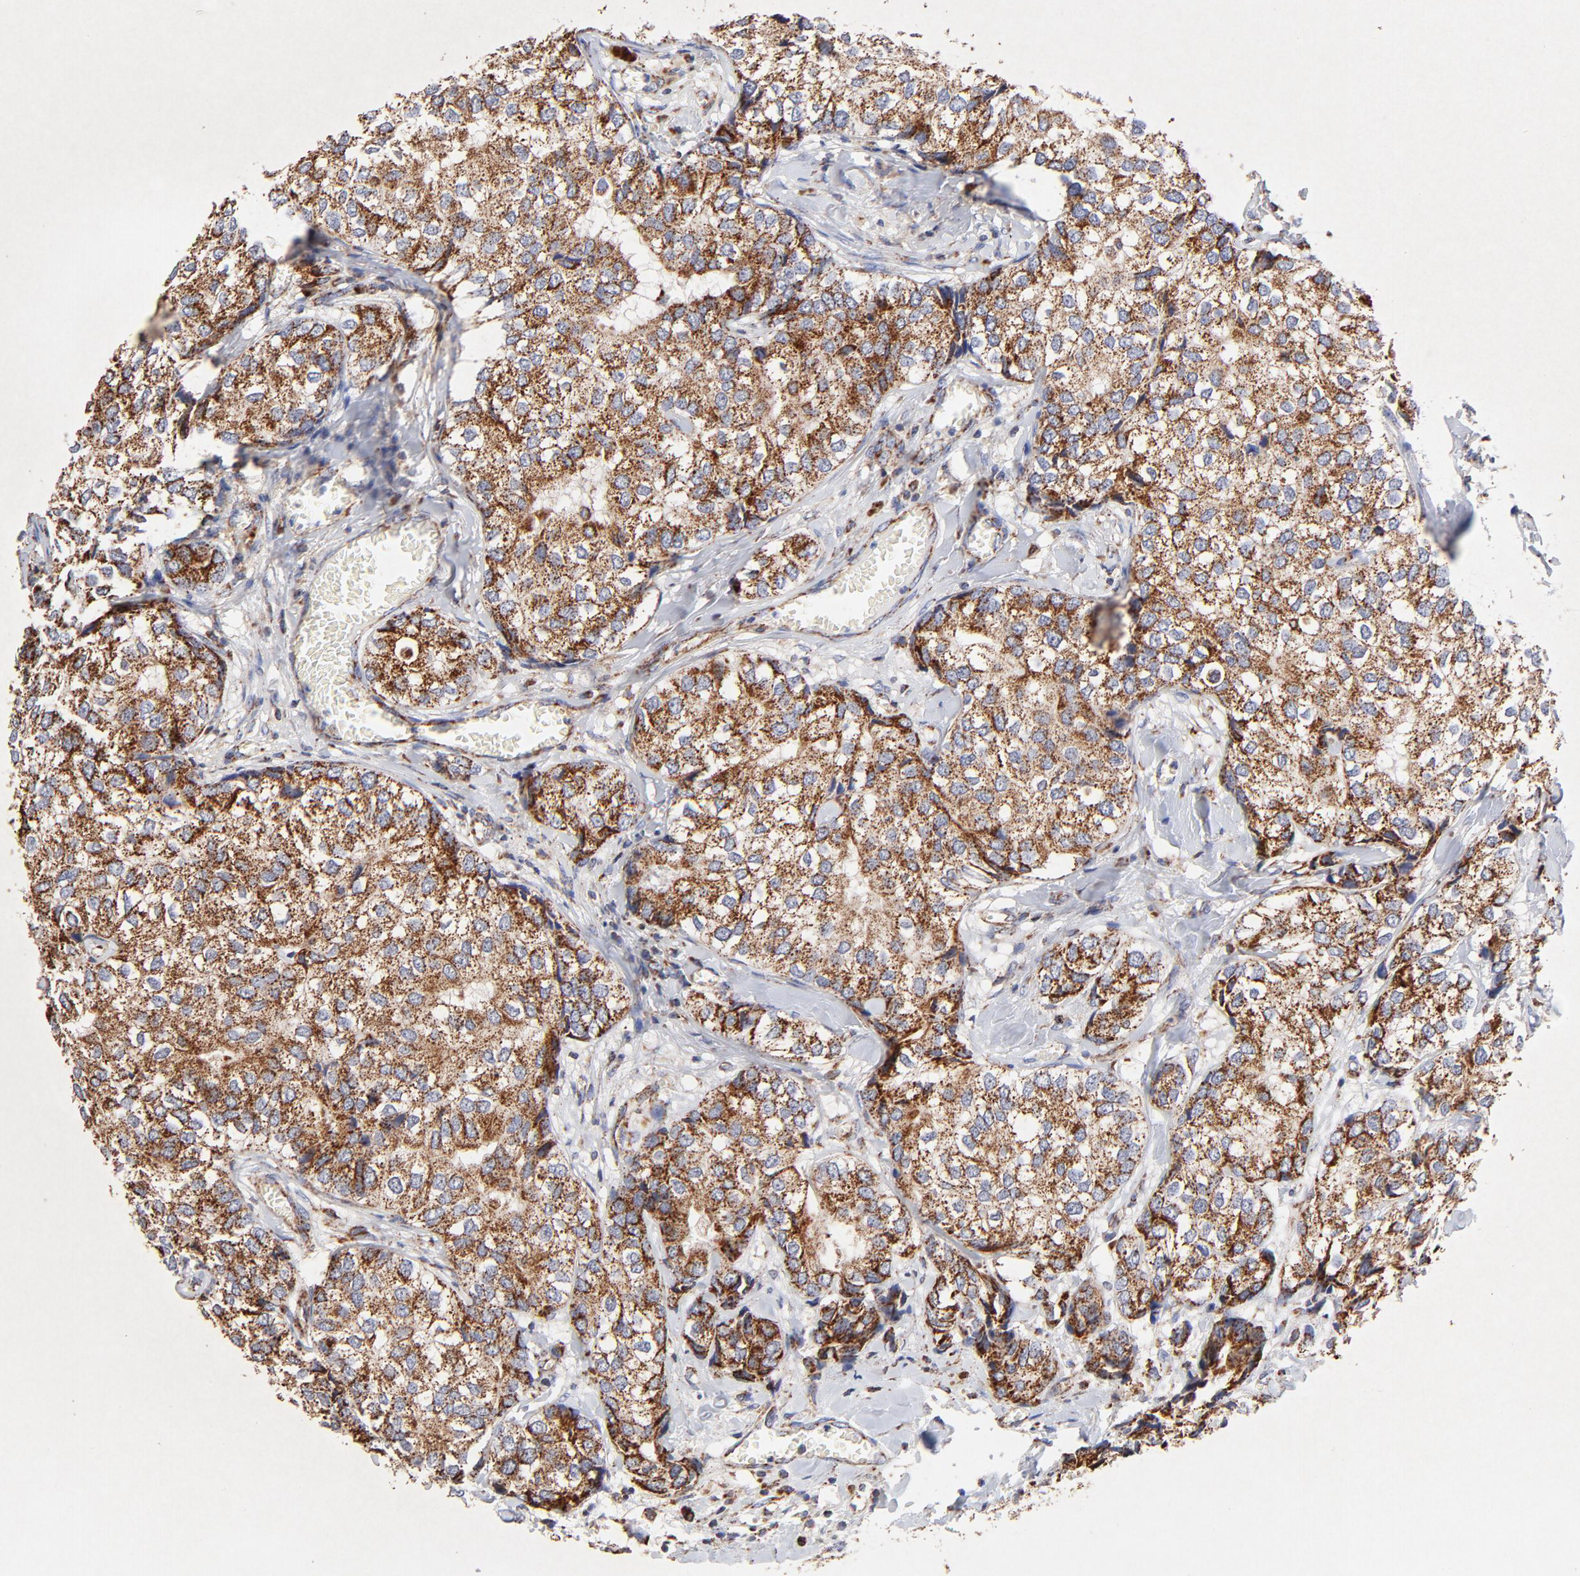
{"staining": {"intensity": "strong", "quantity": ">75%", "location": "cytoplasmic/membranous"}, "tissue": "breast cancer", "cell_type": "Tumor cells", "image_type": "cancer", "snomed": [{"axis": "morphology", "description": "Duct carcinoma"}, {"axis": "topography", "description": "Breast"}], "caption": "DAB (3,3'-diaminobenzidine) immunohistochemical staining of intraductal carcinoma (breast) exhibits strong cytoplasmic/membranous protein staining in approximately >75% of tumor cells. (IHC, brightfield microscopy, high magnification).", "gene": "SSBP1", "patient": {"sex": "female", "age": 68}}